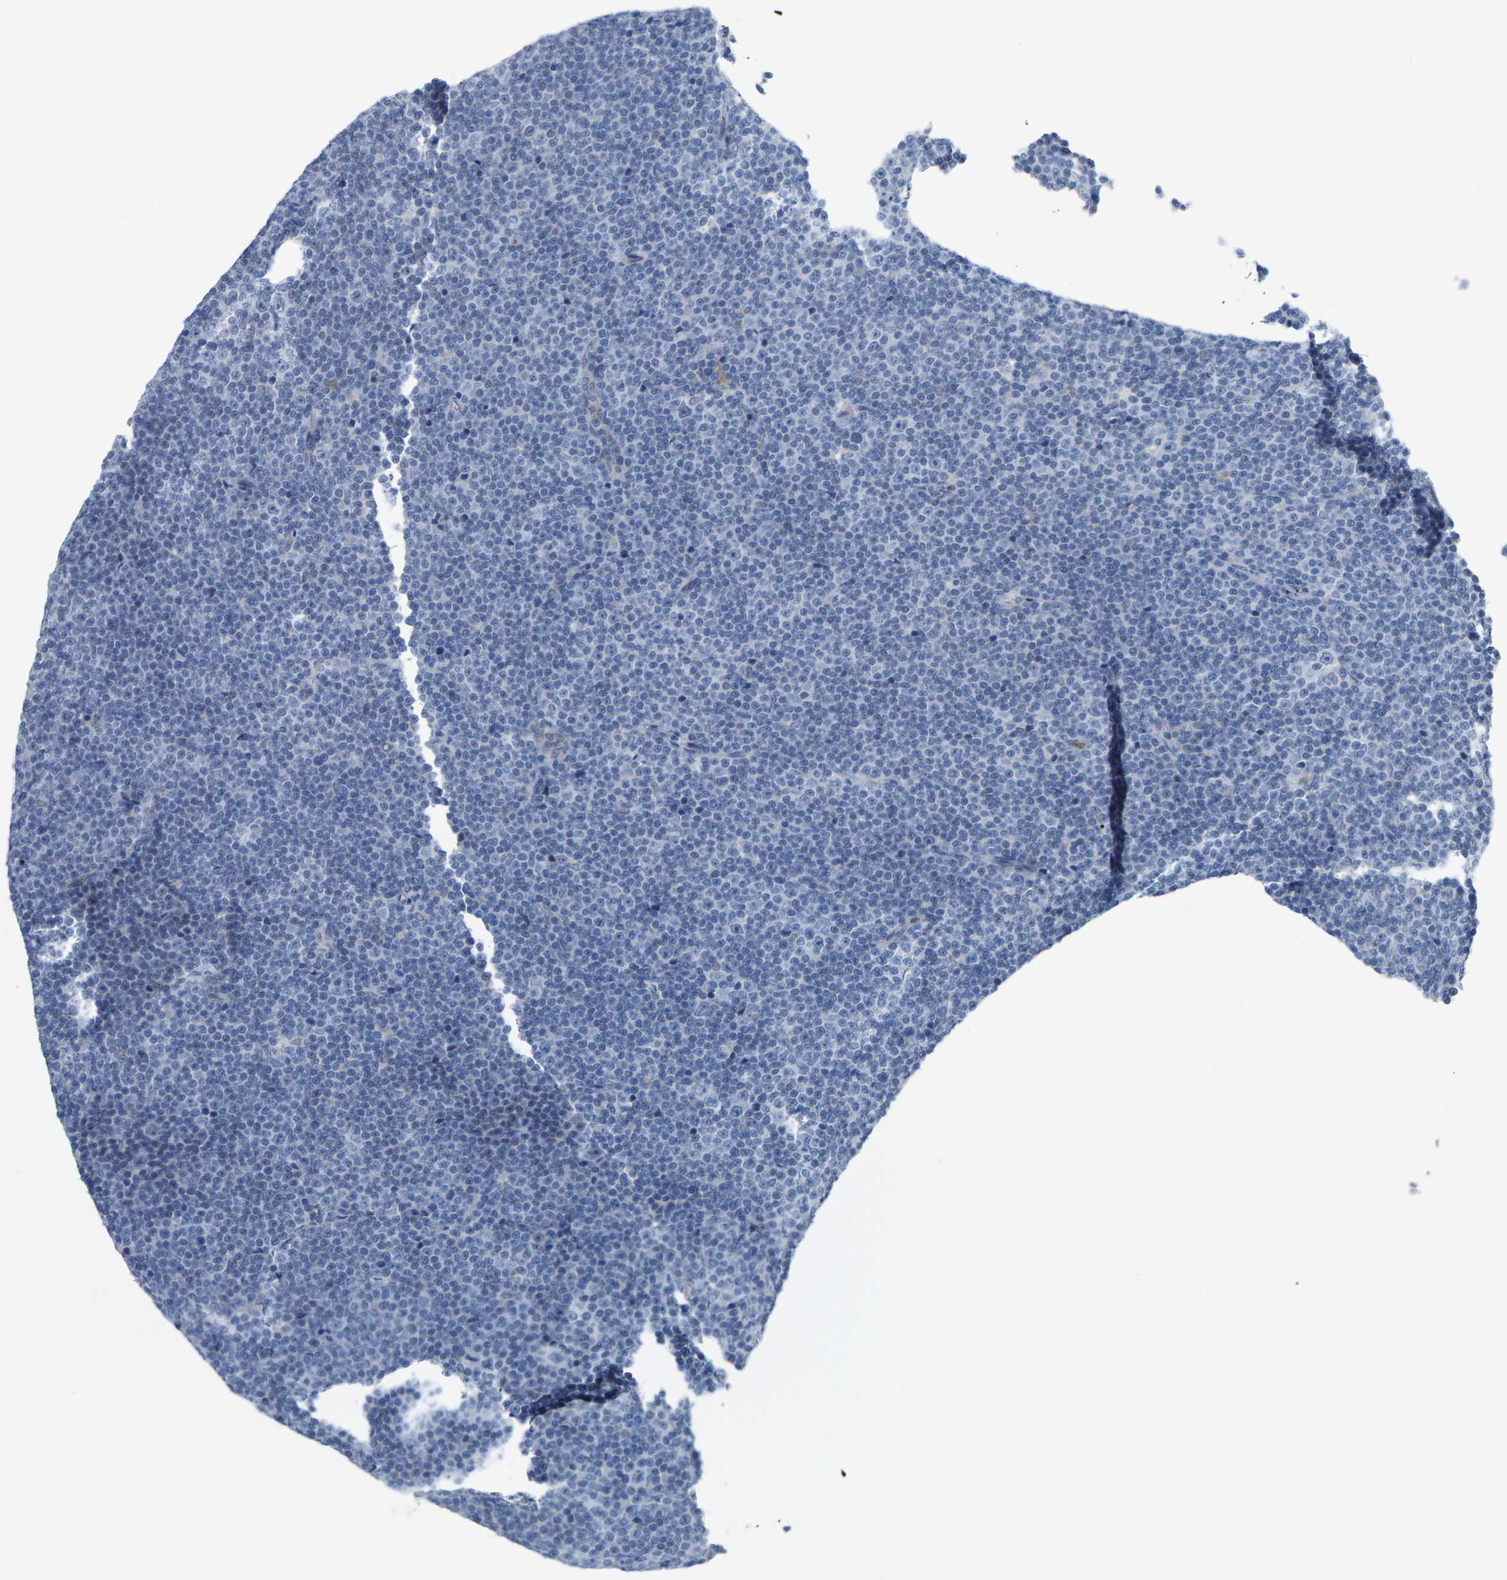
{"staining": {"intensity": "negative", "quantity": "none", "location": "none"}, "tissue": "lymphoma", "cell_type": "Tumor cells", "image_type": "cancer", "snomed": [{"axis": "morphology", "description": "Malignant lymphoma, non-Hodgkin's type, Low grade"}, {"axis": "topography", "description": "Lymph node"}], "caption": "An image of lymphoma stained for a protein reveals no brown staining in tumor cells. The staining is performed using DAB (3,3'-diaminobenzidine) brown chromogen with nuclei counter-stained in using hematoxylin.", "gene": "PTGS1", "patient": {"sex": "female", "age": 67}}